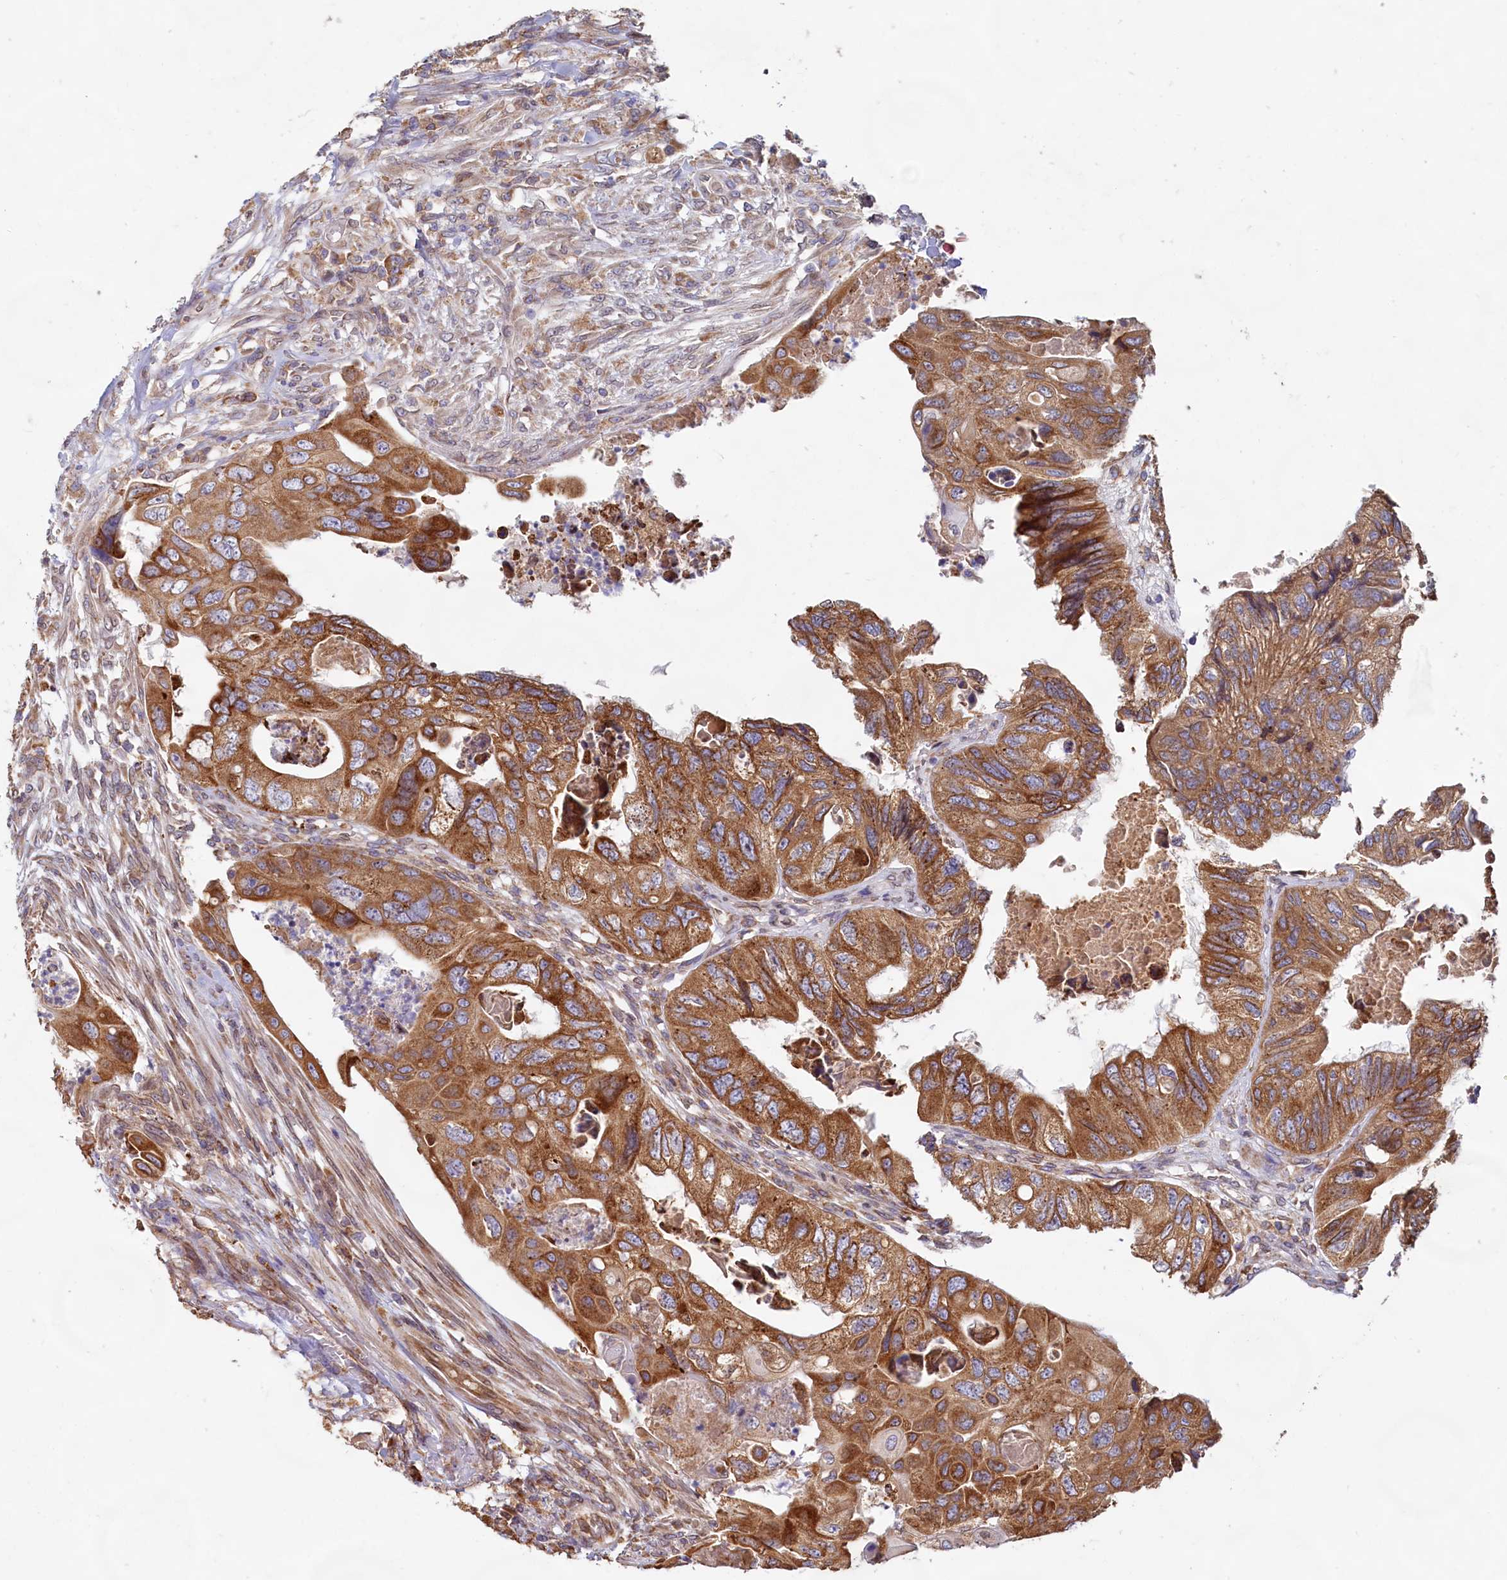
{"staining": {"intensity": "moderate", "quantity": ">75%", "location": "cytoplasmic/membranous"}, "tissue": "colorectal cancer", "cell_type": "Tumor cells", "image_type": "cancer", "snomed": [{"axis": "morphology", "description": "Adenocarcinoma, NOS"}, {"axis": "topography", "description": "Rectum"}], "caption": "Colorectal adenocarcinoma stained for a protein (brown) reveals moderate cytoplasmic/membranous positive expression in about >75% of tumor cells.", "gene": "TBC1D19", "patient": {"sex": "male", "age": 63}}